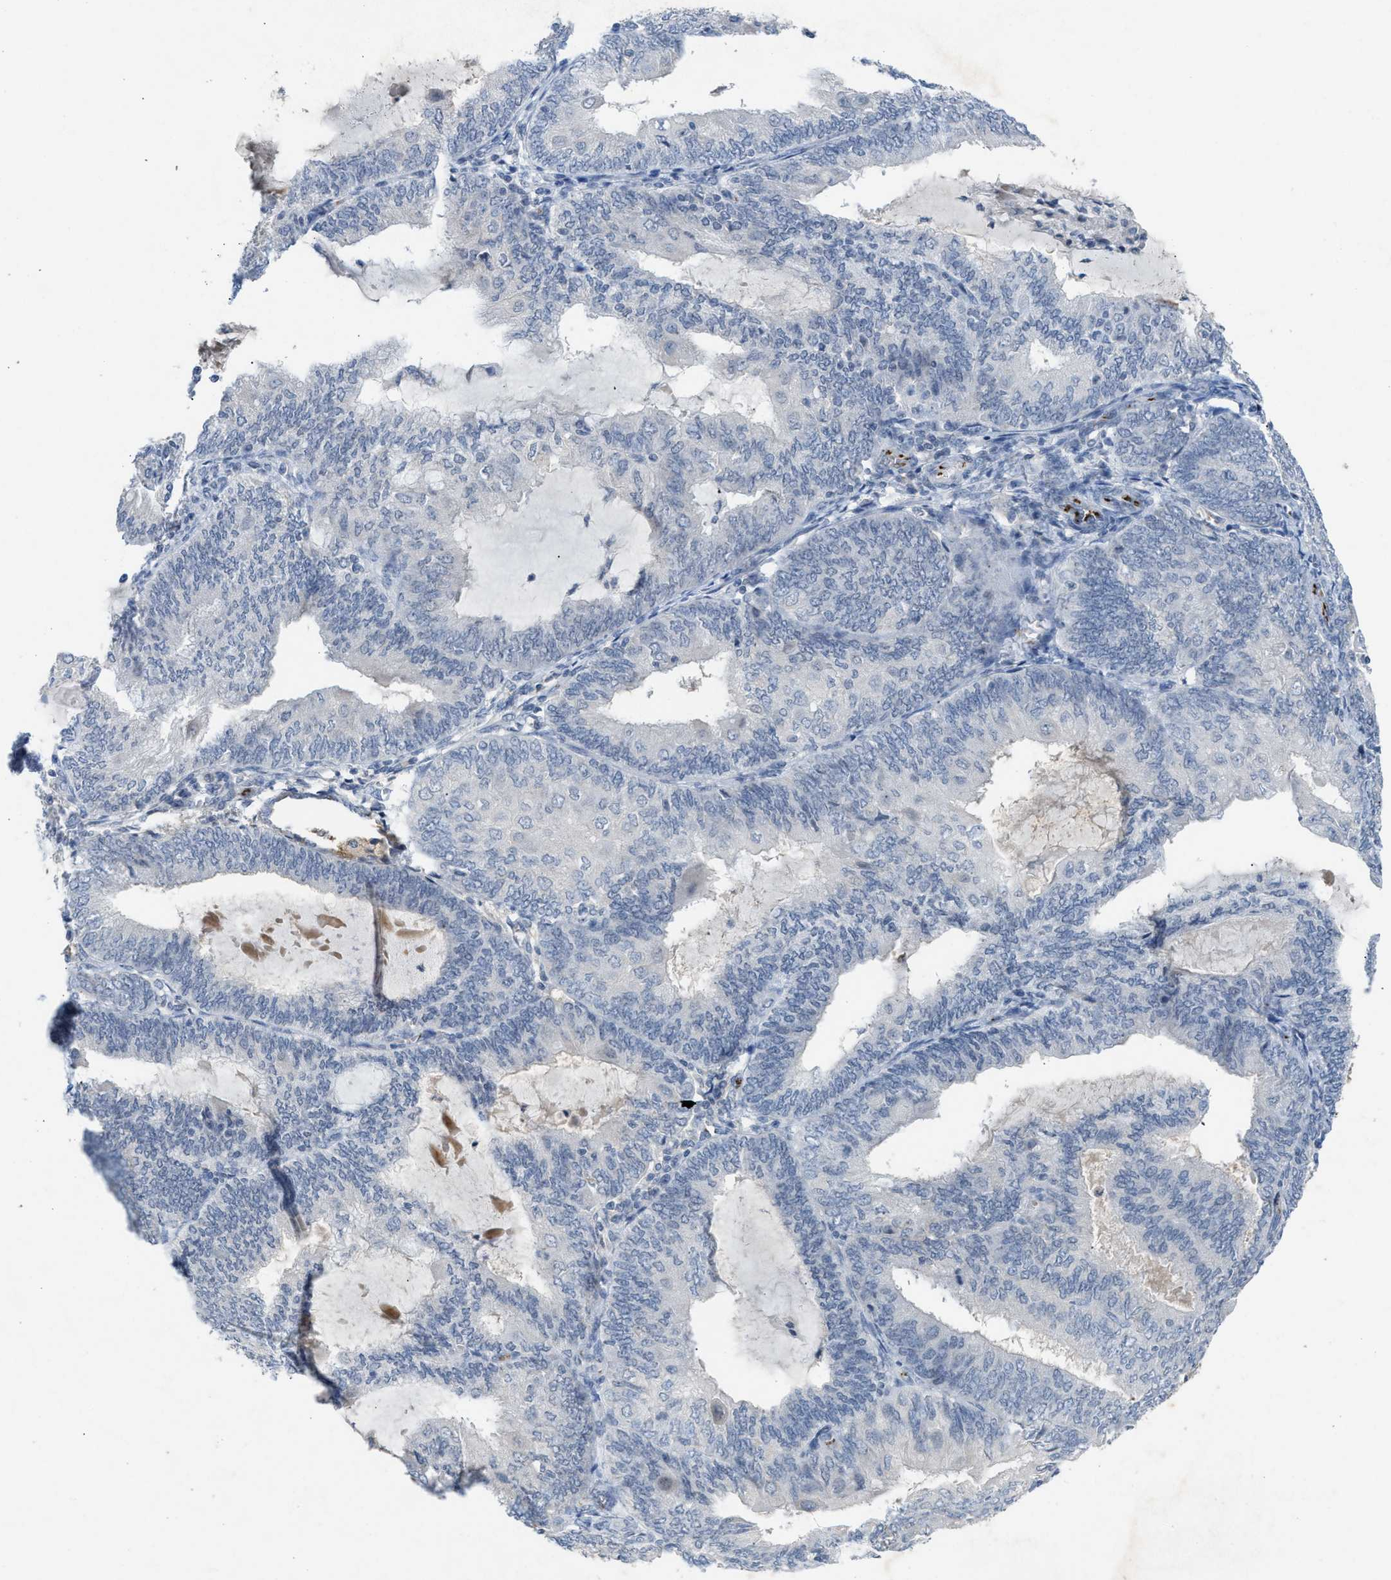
{"staining": {"intensity": "negative", "quantity": "none", "location": "none"}, "tissue": "endometrial cancer", "cell_type": "Tumor cells", "image_type": "cancer", "snomed": [{"axis": "morphology", "description": "Adenocarcinoma, NOS"}, {"axis": "topography", "description": "Endometrium"}], "caption": "This is an IHC photomicrograph of human endometrial adenocarcinoma. There is no positivity in tumor cells.", "gene": "SLC5A5", "patient": {"sex": "female", "age": 81}}